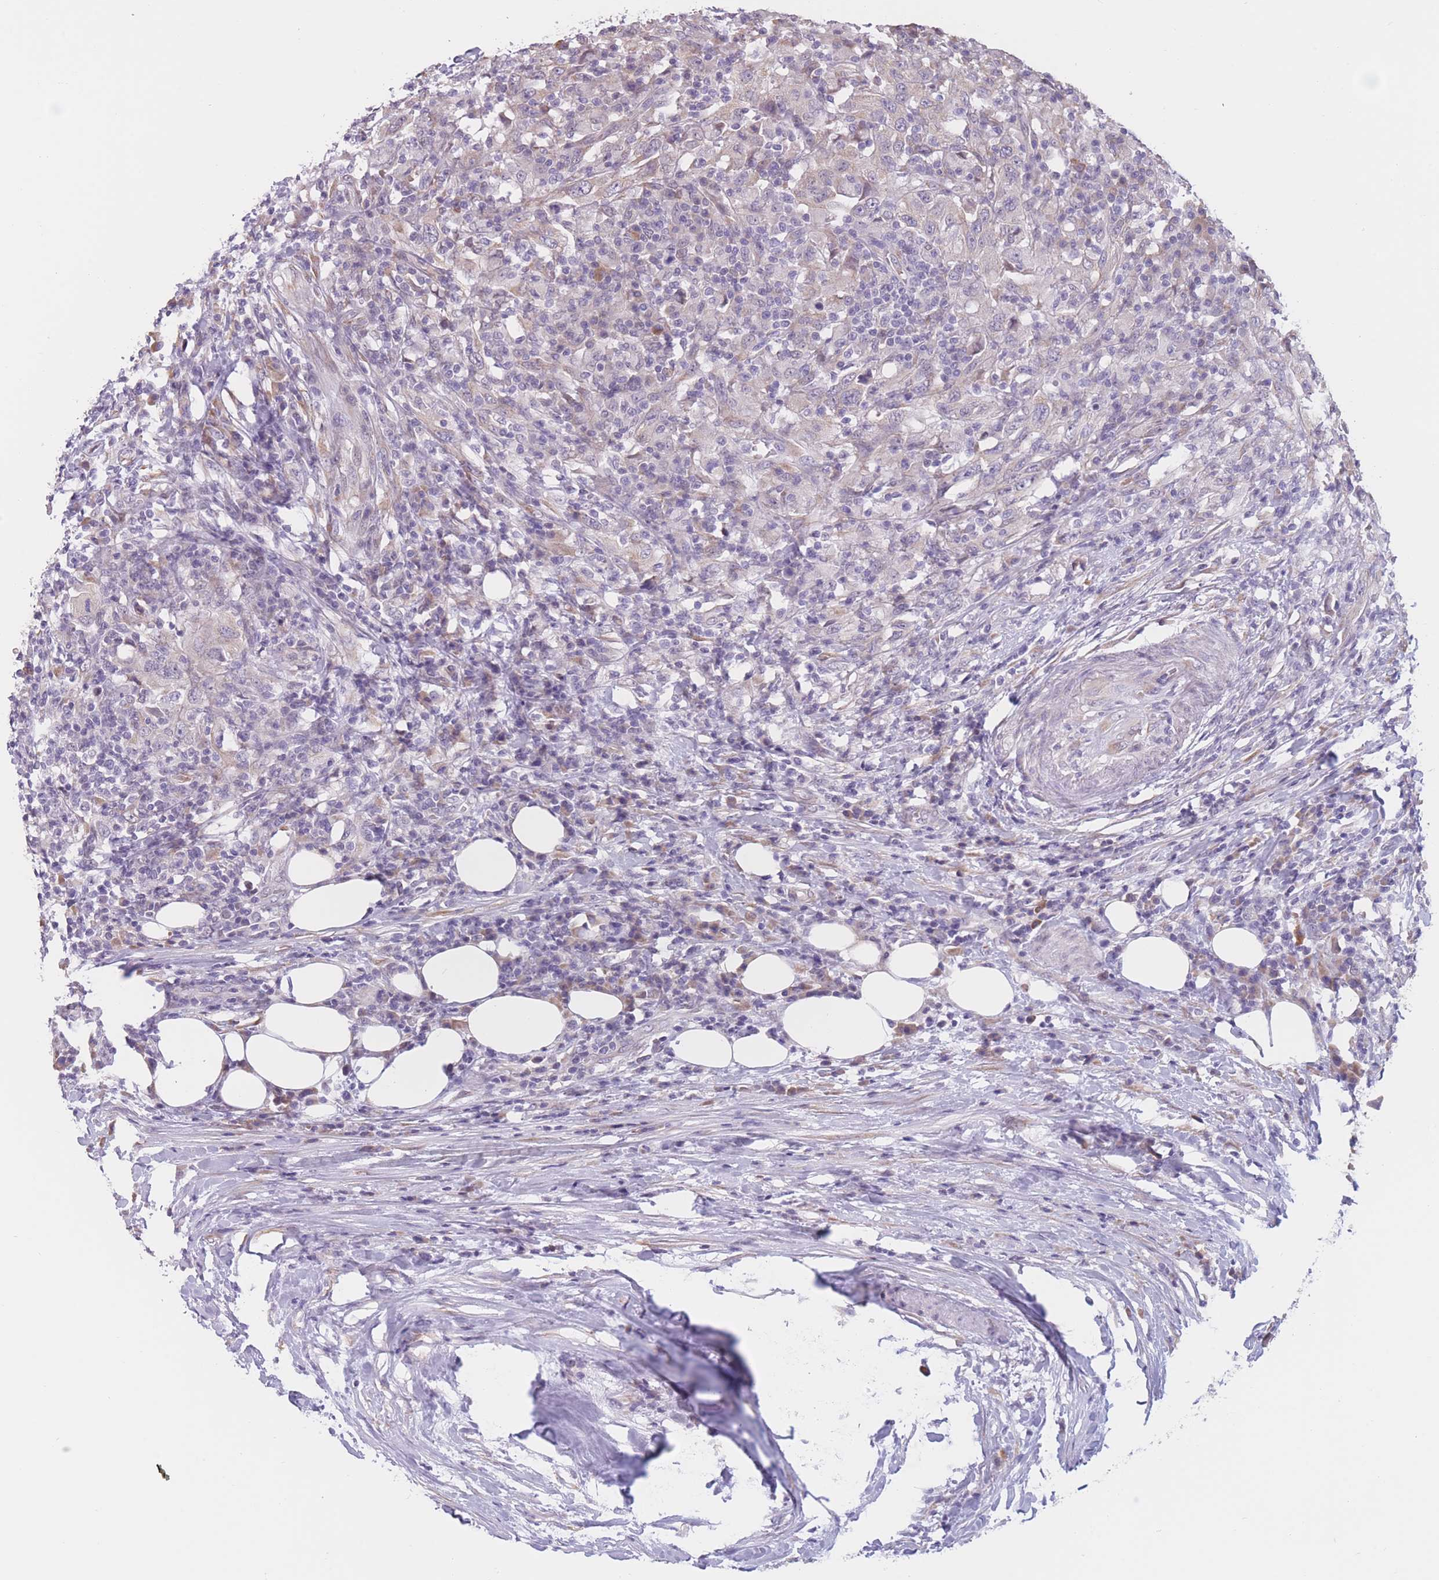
{"staining": {"intensity": "negative", "quantity": "none", "location": "none"}, "tissue": "urothelial cancer", "cell_type": "Tumor cells", "image_type": "cancer", "snomed": [{"axis": "morphology", "description": "Urothelial carcinoma, High grade"}, {"axis": "topography", "description": "Urinary bladder"}], "caption": "Tumor cells are negative for protein expression in human urothelial cancer.", "gene": "COL27A1", "patient": {"sex": "male", "age": 61}}